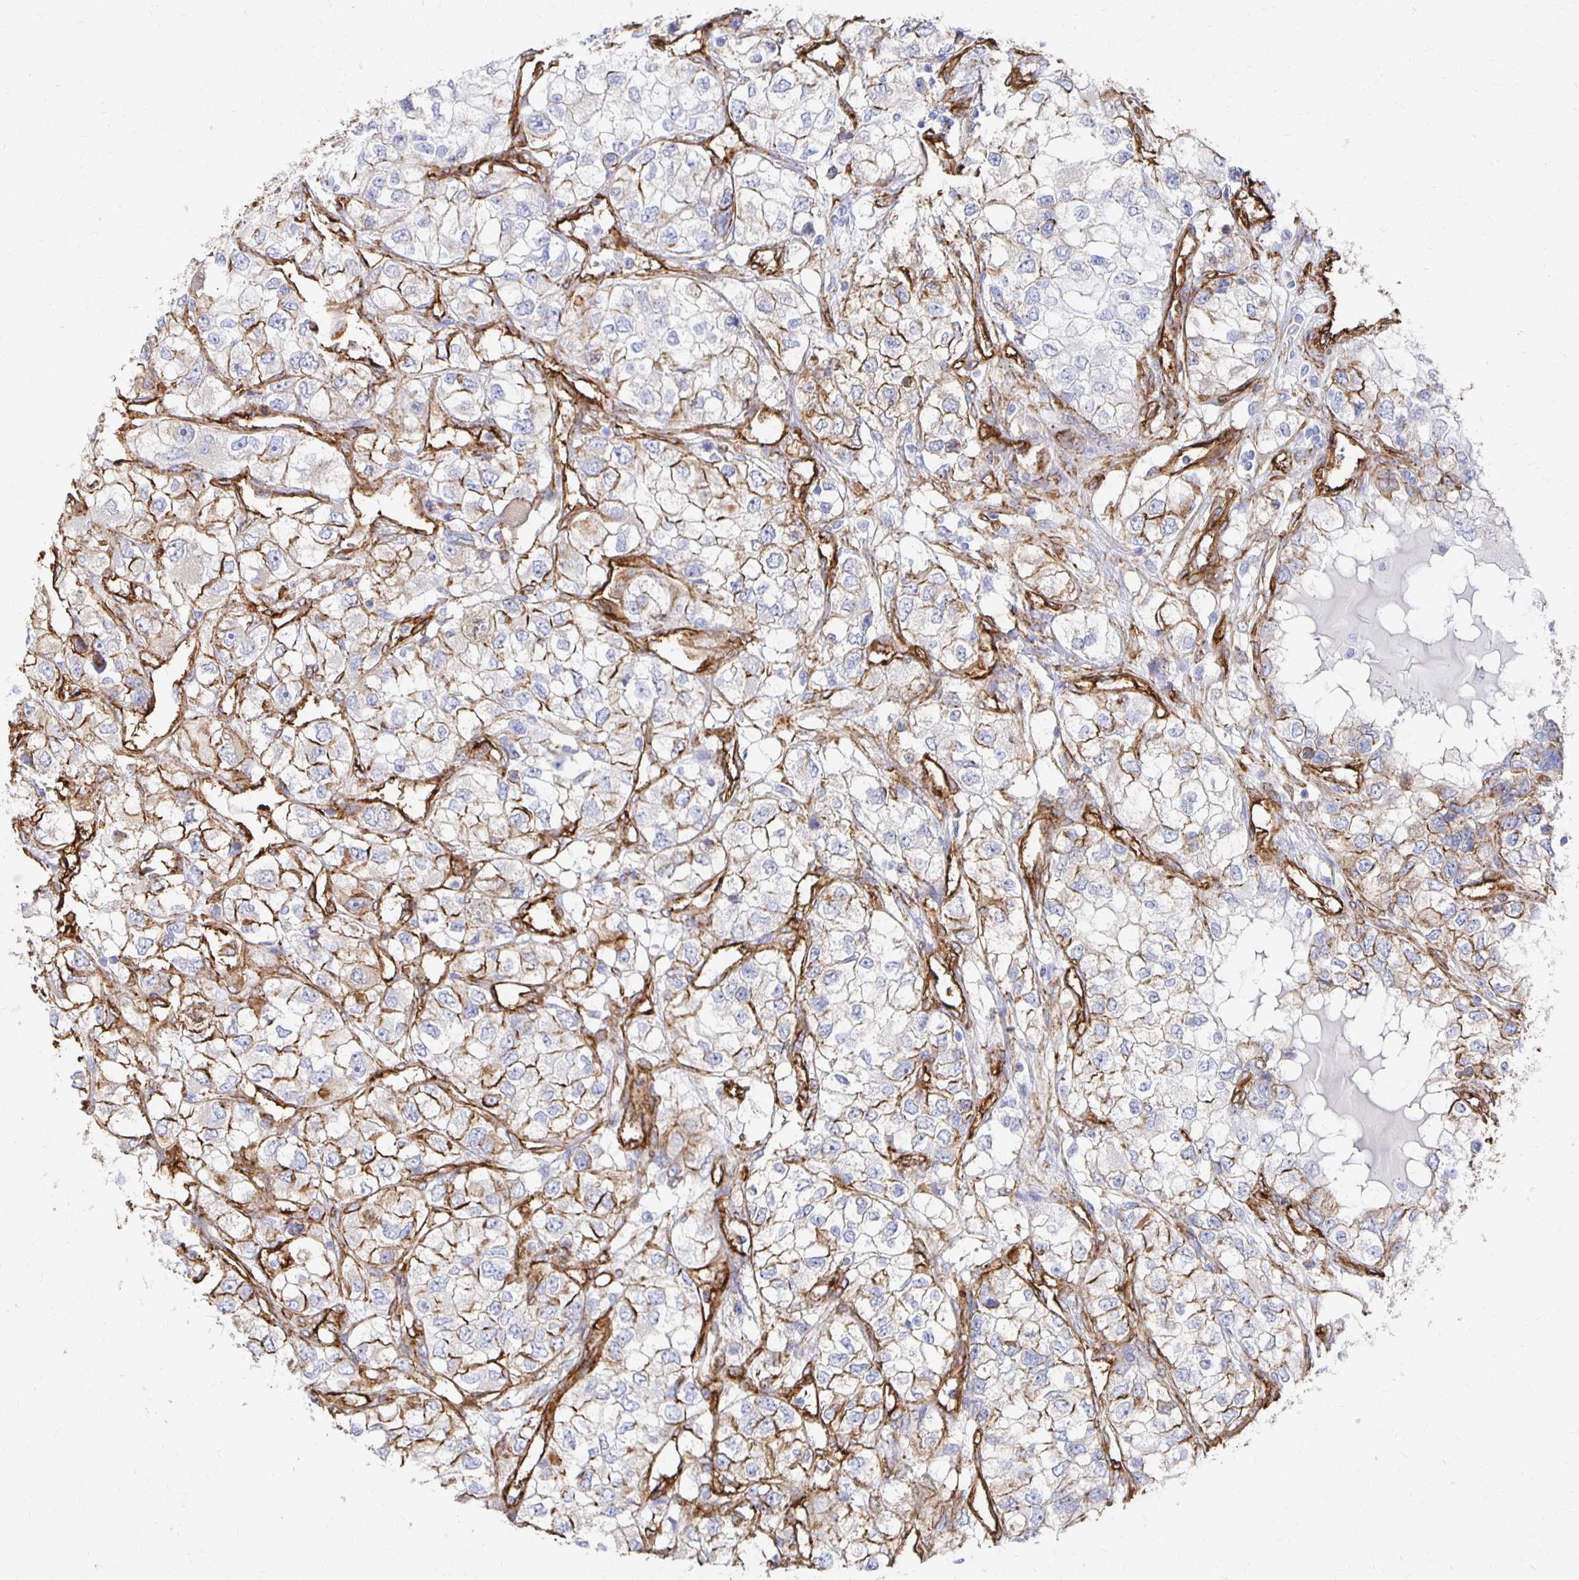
{"staining": {"intensity": "weak", "quantity": "<25%", "location": "cytoplasmic/membranous"}, "tissue": "renal cancer", "cell_type": "Tumor cells", "image_type": "cancer", "snomed": [{"axis": "morphology", "description": "Adenocarcinoma, NOS"}, {"axis": "topography", "description": "Kidney"}], "caption": "Tumor cells show no significant positivity in adenocarcinoma (renal).", "gene": "VIPR2", "patient": {"sex": "female", "age": 59}}